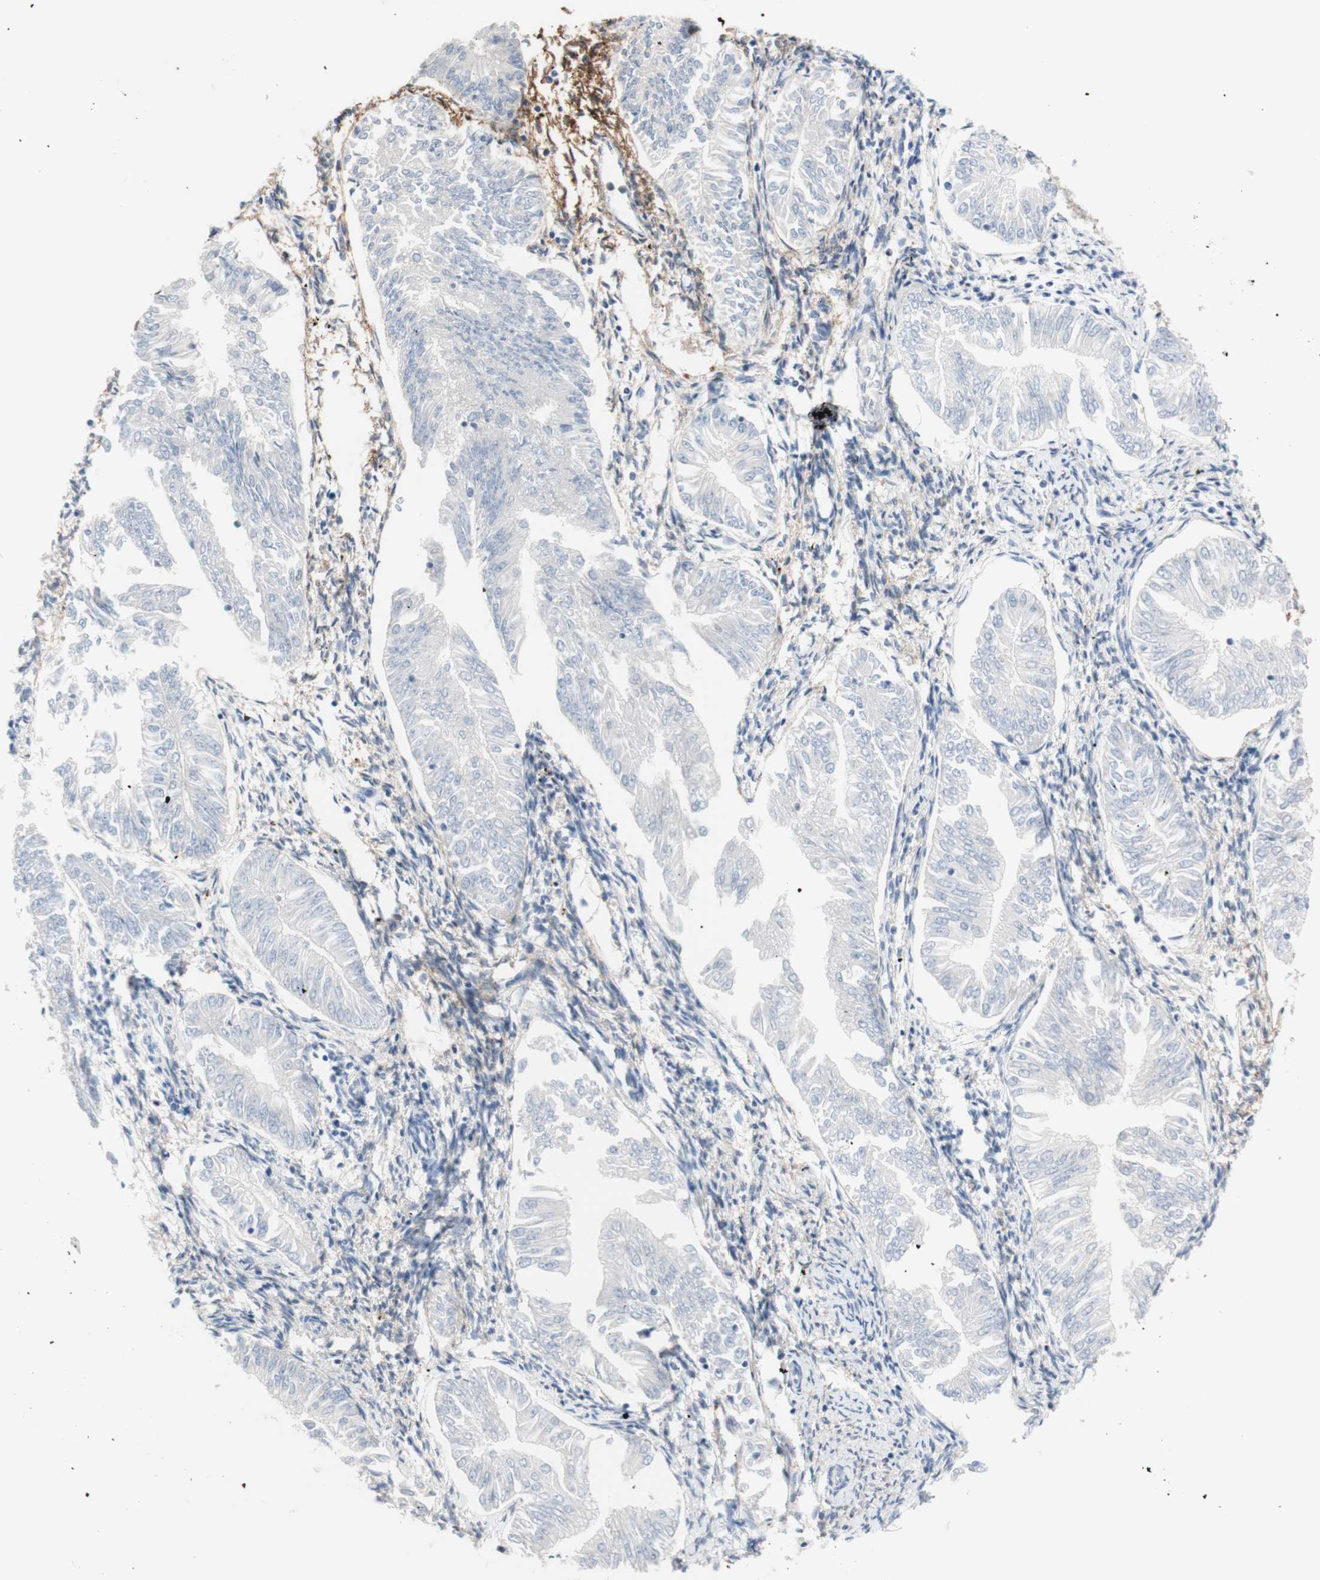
{"staining": {"intensity": "negative", "quantity": "none", "location": "none"}, "tissue": "endometrial cancer", "cell_type": "Tumor cells", "image_type": "cancer", "snomed": [{"axis": "morphology", "description": "Adenocarcinoma, NOS"}, {"axis": "topography", "description": "Endometrium"}], "caption": "Immunohistochemistry micrograph of neoplastic tissue: human adenocarcinoma (endometrial) stained with DAB (3,3'-diaminobenzidine) reveals no significant protein positivity in tumor cells. (Stains: DAB immunohistochemistry (IHC) with hematoxylin counter stain, Microscopy: brightfield microscopy at high magnification).", "gene": "F3", "patient": {"sex": "female", "age": 53}}